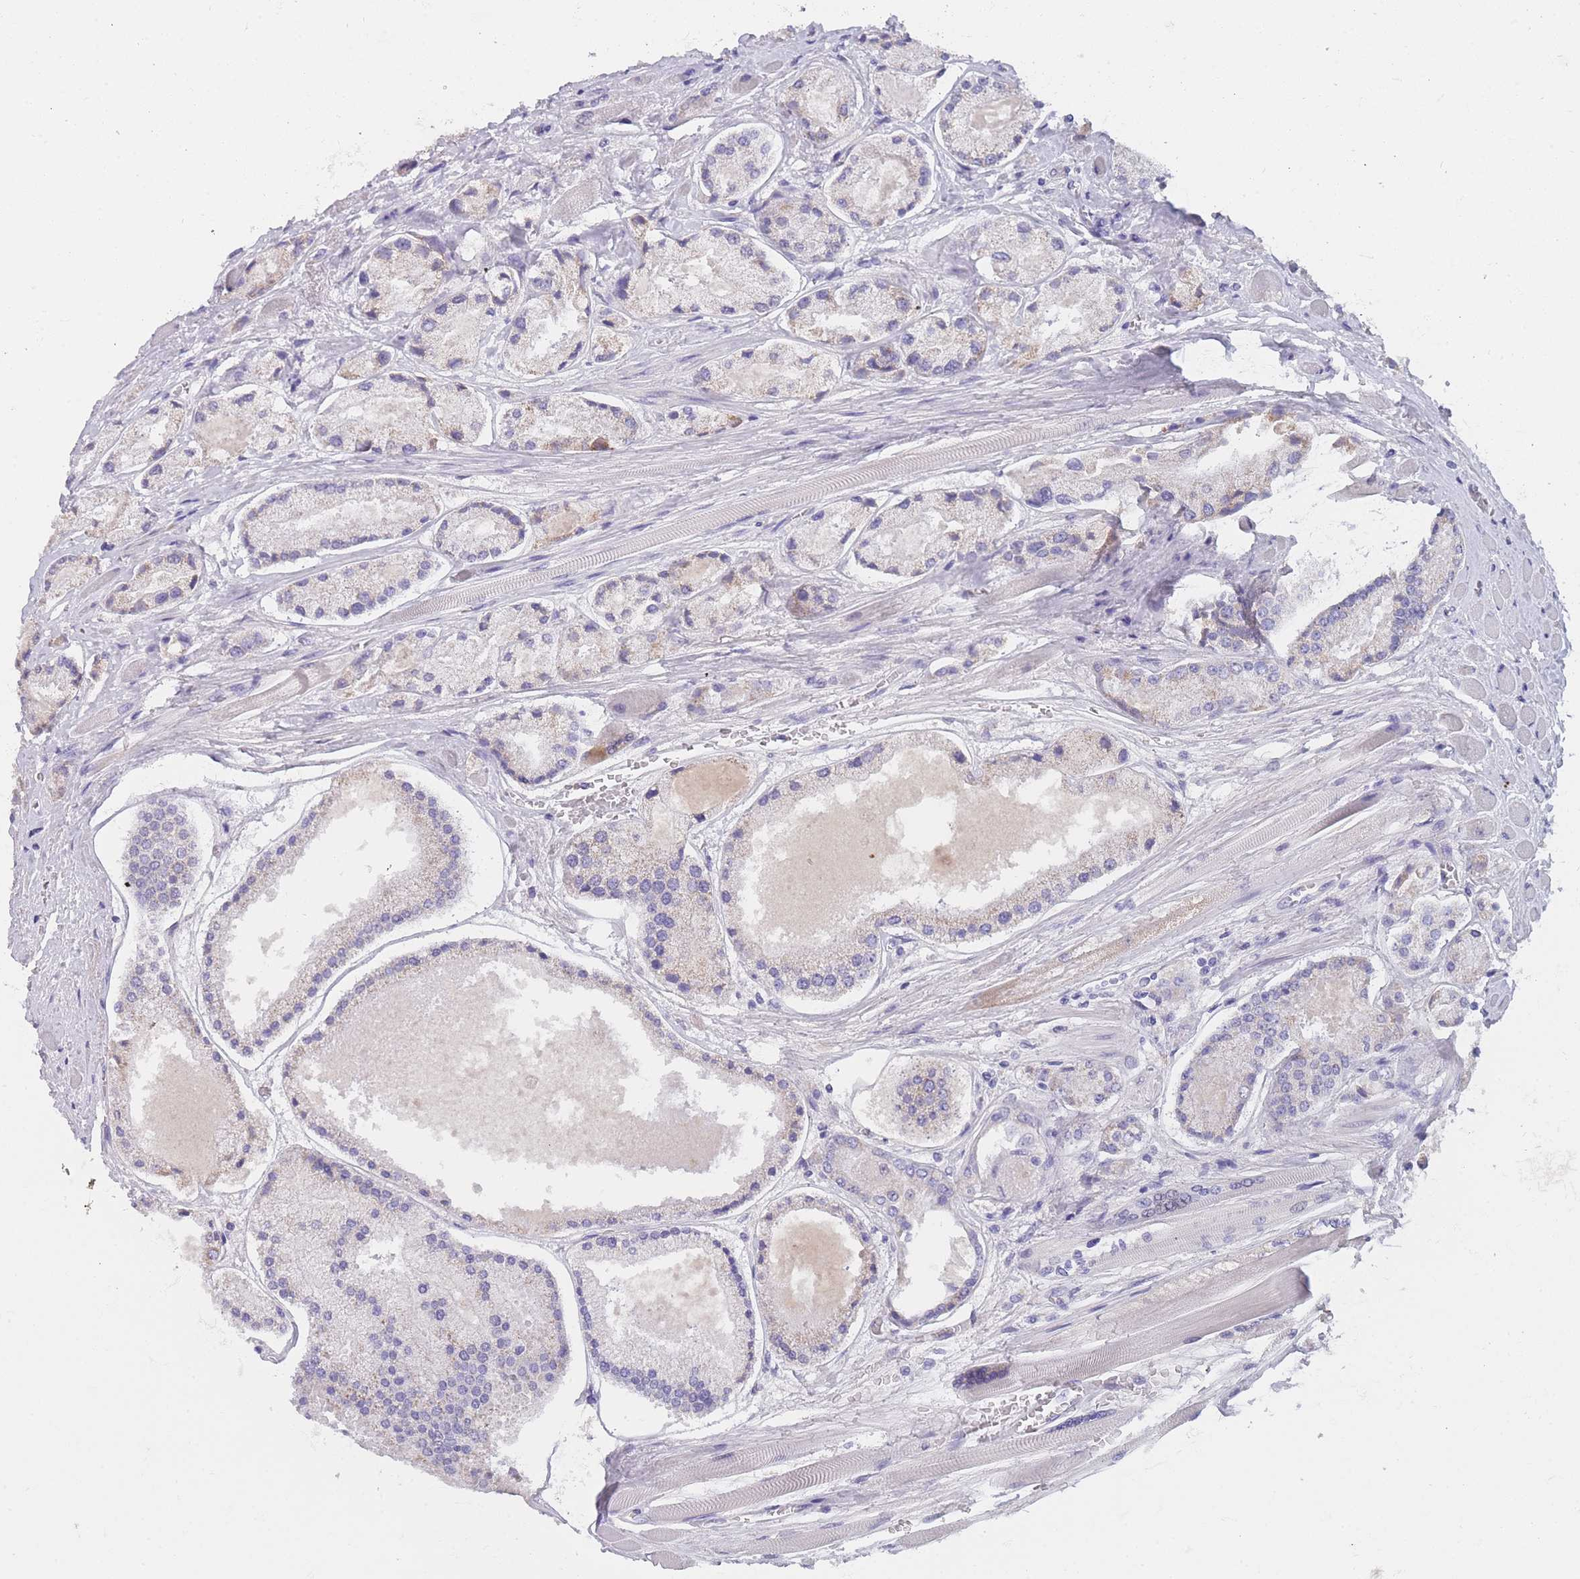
{"staining": {"intensity": "negative", "quantity": "none", "location": "none"}, "tissue": "prostate cancer", "cell_type": "Tumor cells", "image_type": "cancer", "snomed": [{"axis": "morphology", "description": "Adenocarcinoma, High grade"}, {"axis": "topography", "description": "Prostate"}], "caption": "This is an immunohistochemistry histopathology image of human adenocarcinoma (high-grade) (prostate). There is no staining in tumor cells.", "gene": "MRPS14", "patient": {"sex": "male", "age": 67}}